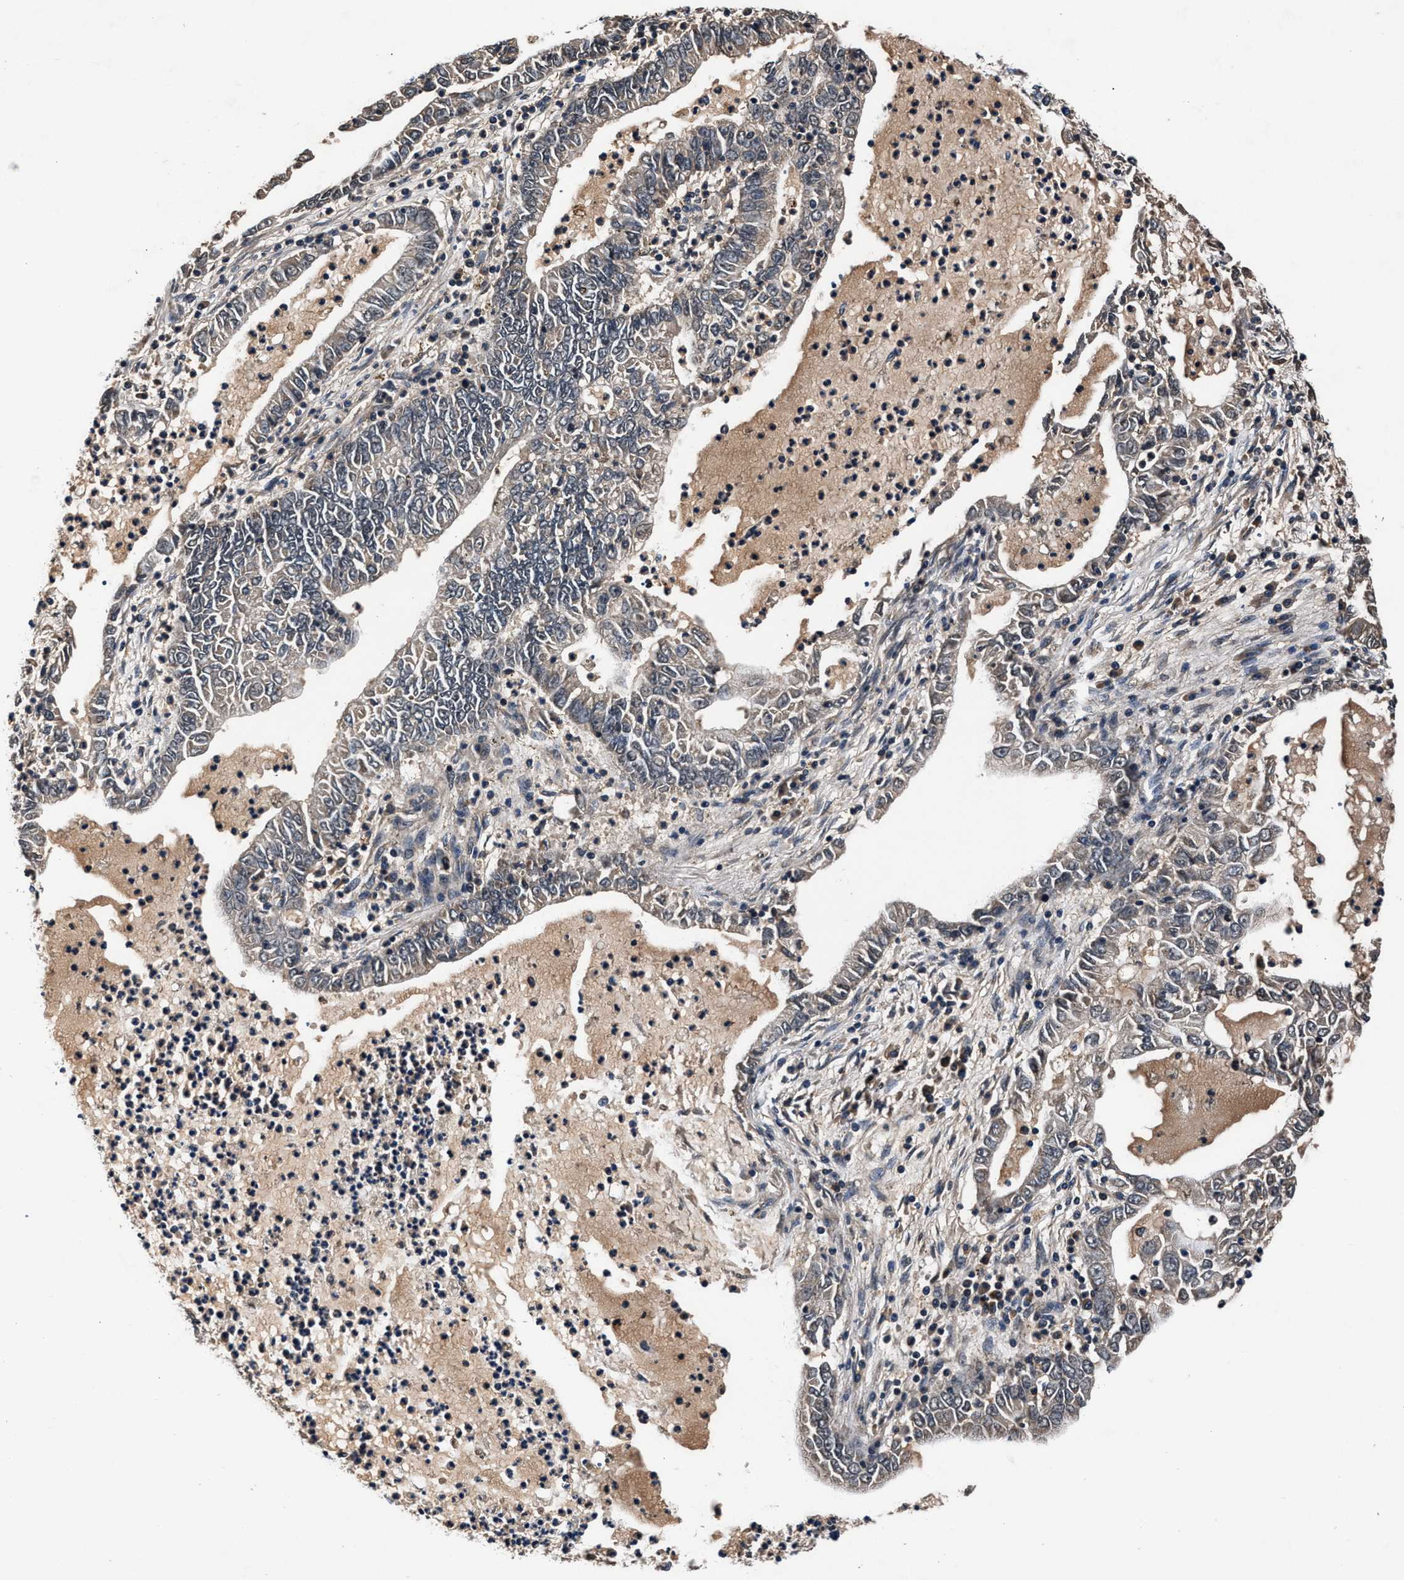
{"staining": {"intensity": "weak", "quantity": ">75%", "location": "cytoplasmic/membranous"}, "tissue": "lung cancer", "cell_type": "Tumor cells", "image_type": "cancer", "snomed": [{"axis": "morphology", "description": "Adenocarcinoma, NOS"}, {"axis": "topography", "description": "Lung"}], "caption": "Lung cancer (adenocarcinoma) was stained to show a protein in brown. There is low levels of weak cytoplasmic/membranous expression in approximately >75% of tumor cells.", "gene": "IMMT", "patient": {"sex": "female", "age": 51}}